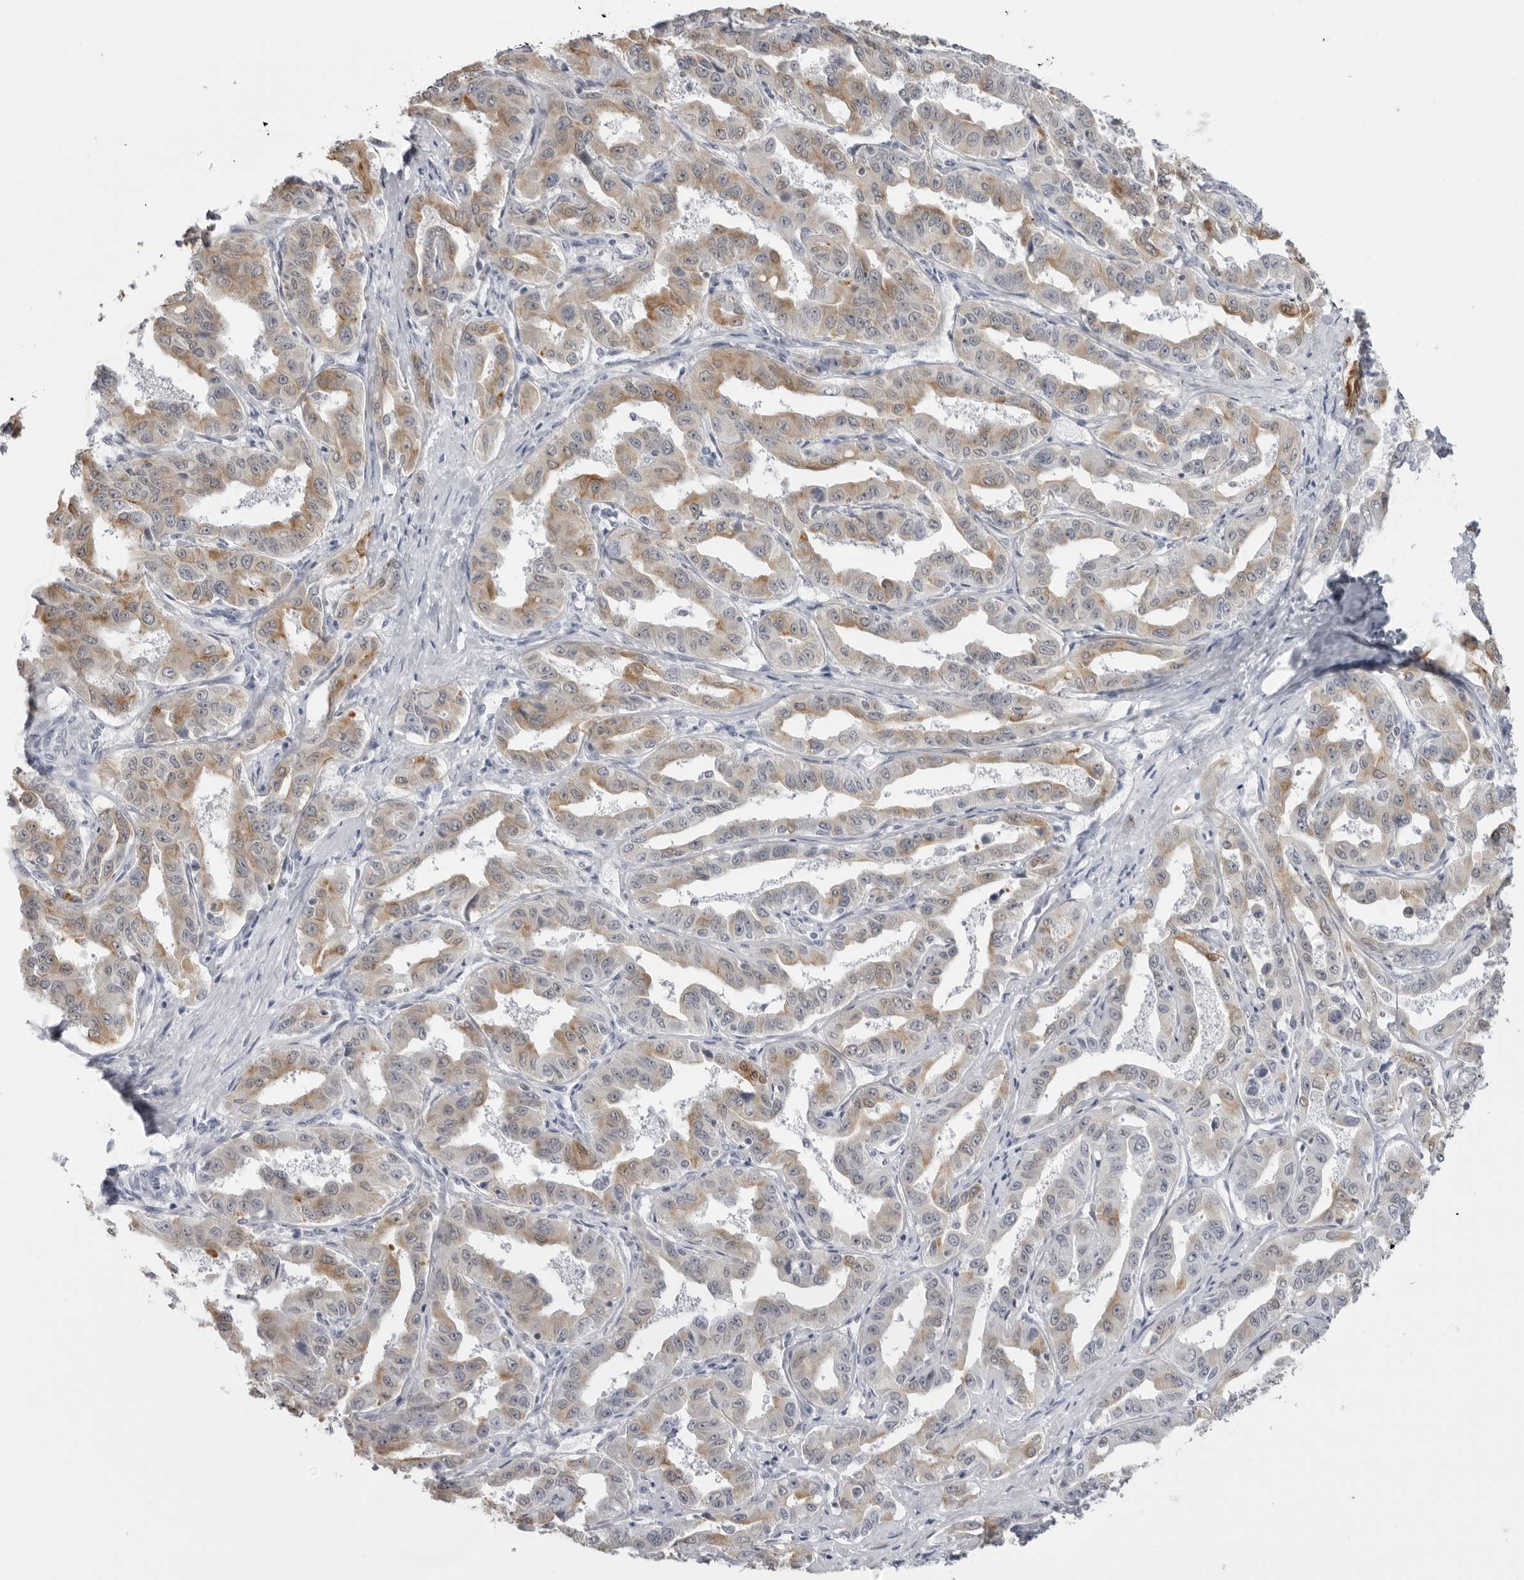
{"staining": {"intensity": "moderate", "quantity": "25%-75%", "location": "cytoplasmic/membranous"}, "tissue": "liver cancer", "cell_type": "Tumor cells", "image_type": "cancer", "snomed": [{"axis": "morphology", "description": "Cholangiocarcinoma"}, {"axis": "topography", "description": "Liver"}], "caption": "Brown immunohistochemical staining in cholangiocarcinoma (liver) exhibits moderate cytoplasmic/membranous positivity in about 25%-75% of tumor cells.", "gene": "SERPINF2", "patient": {"sex": "male", "age": 59}}